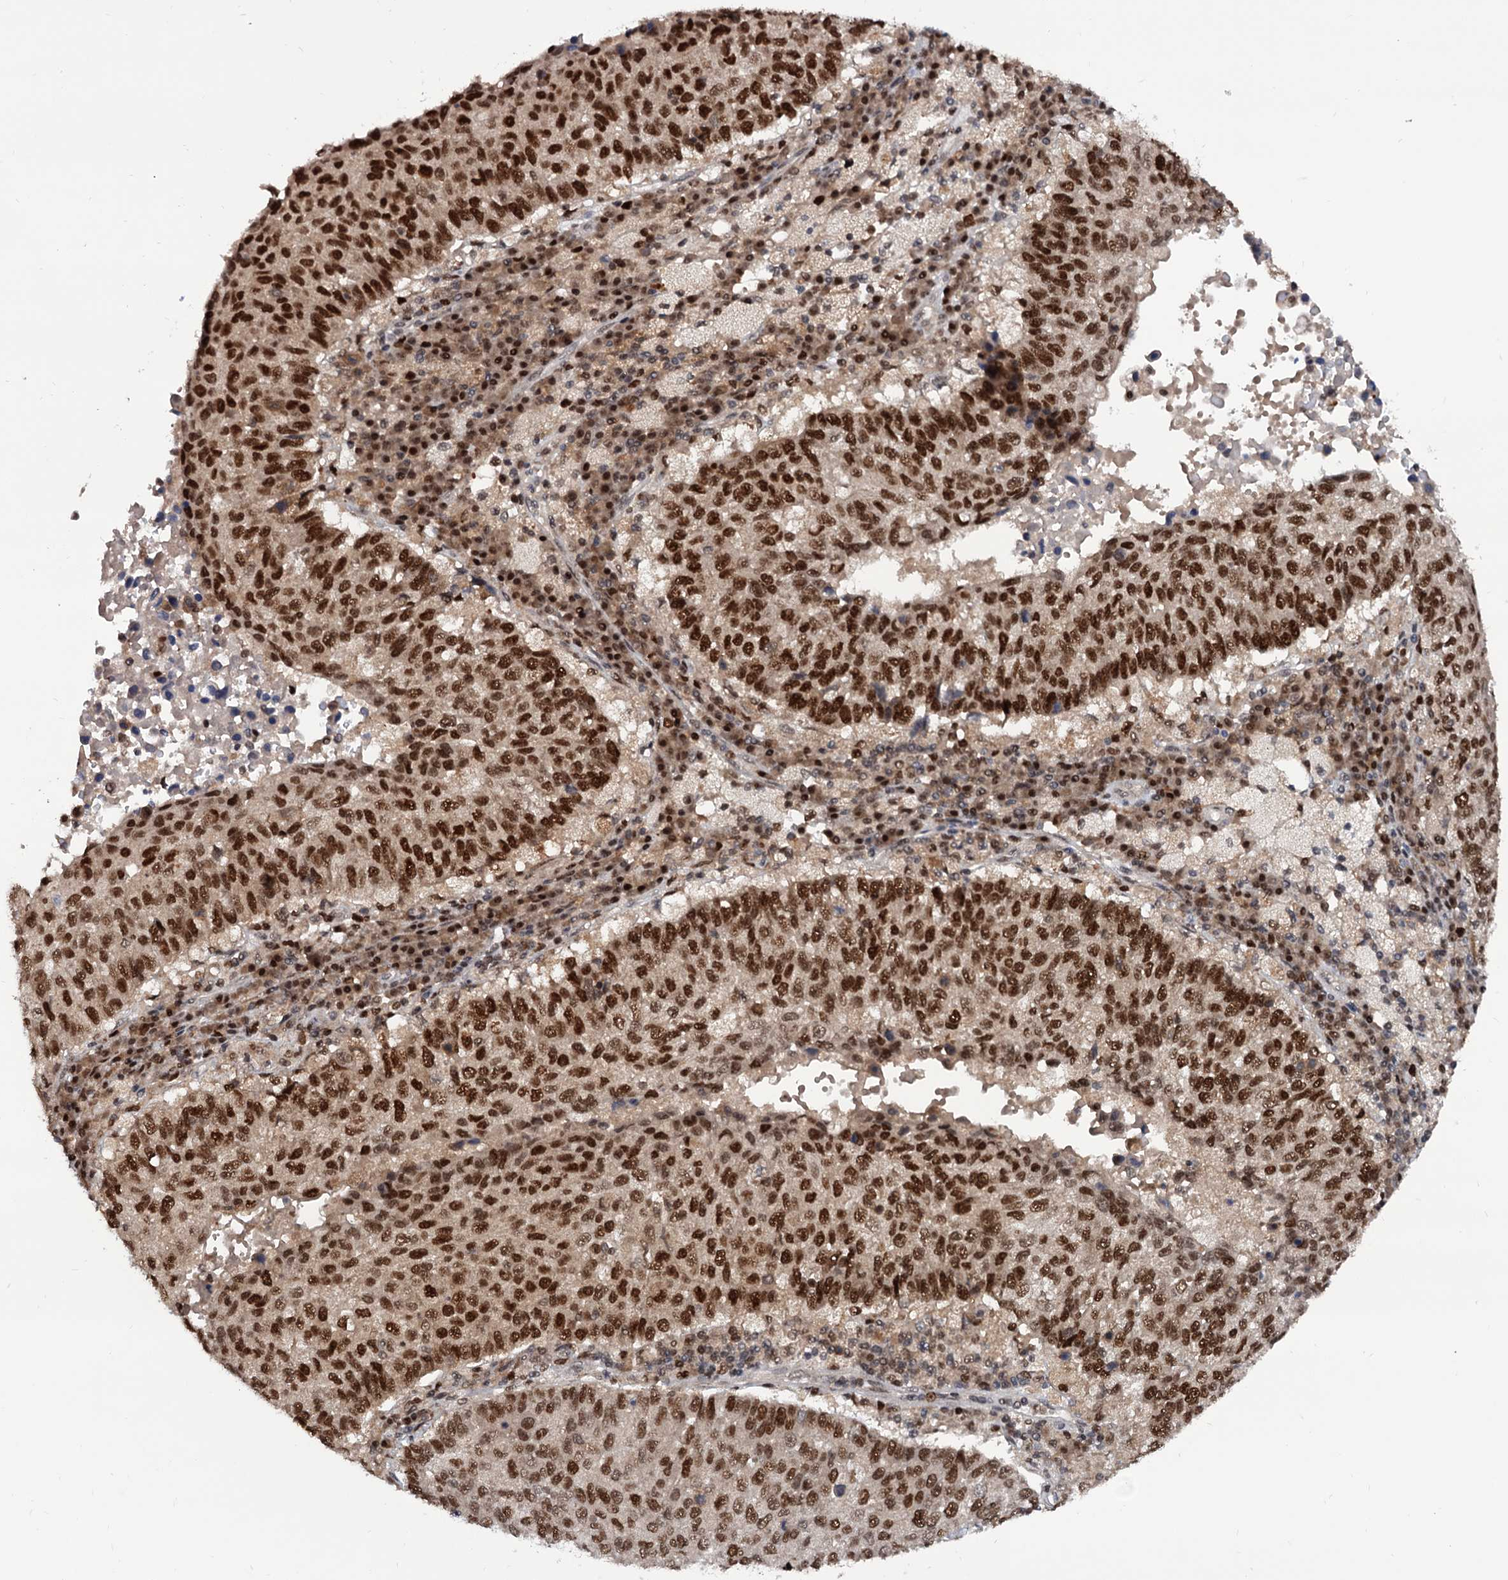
{"staining": {"intensity": "strong", "quantity": ">75%", "location": "nuclear"}, "tissue": "lung cancer", "cell_type": "Tumor cells", "image_type": "cancer", "snomed": [{"axis": "morphology", "description": "Squamous cell carcinoma, NOS"}, {"axis": "topography", "description": "Lung"}], "caption": "A high amount of strong nuclear expression is identified in approximately >75% of tumor cells in squamous cell carcinoma (lung) tissue. The staining was performed using DAB (3,3'-diaminobenzidine) to visualize the protein expression in brown, while the nuclei were stained in blue with hematoxylin (Magnification: 20x).", "gene": "RNASEH2B", "patient": {"sex": "male", "age": 73}}